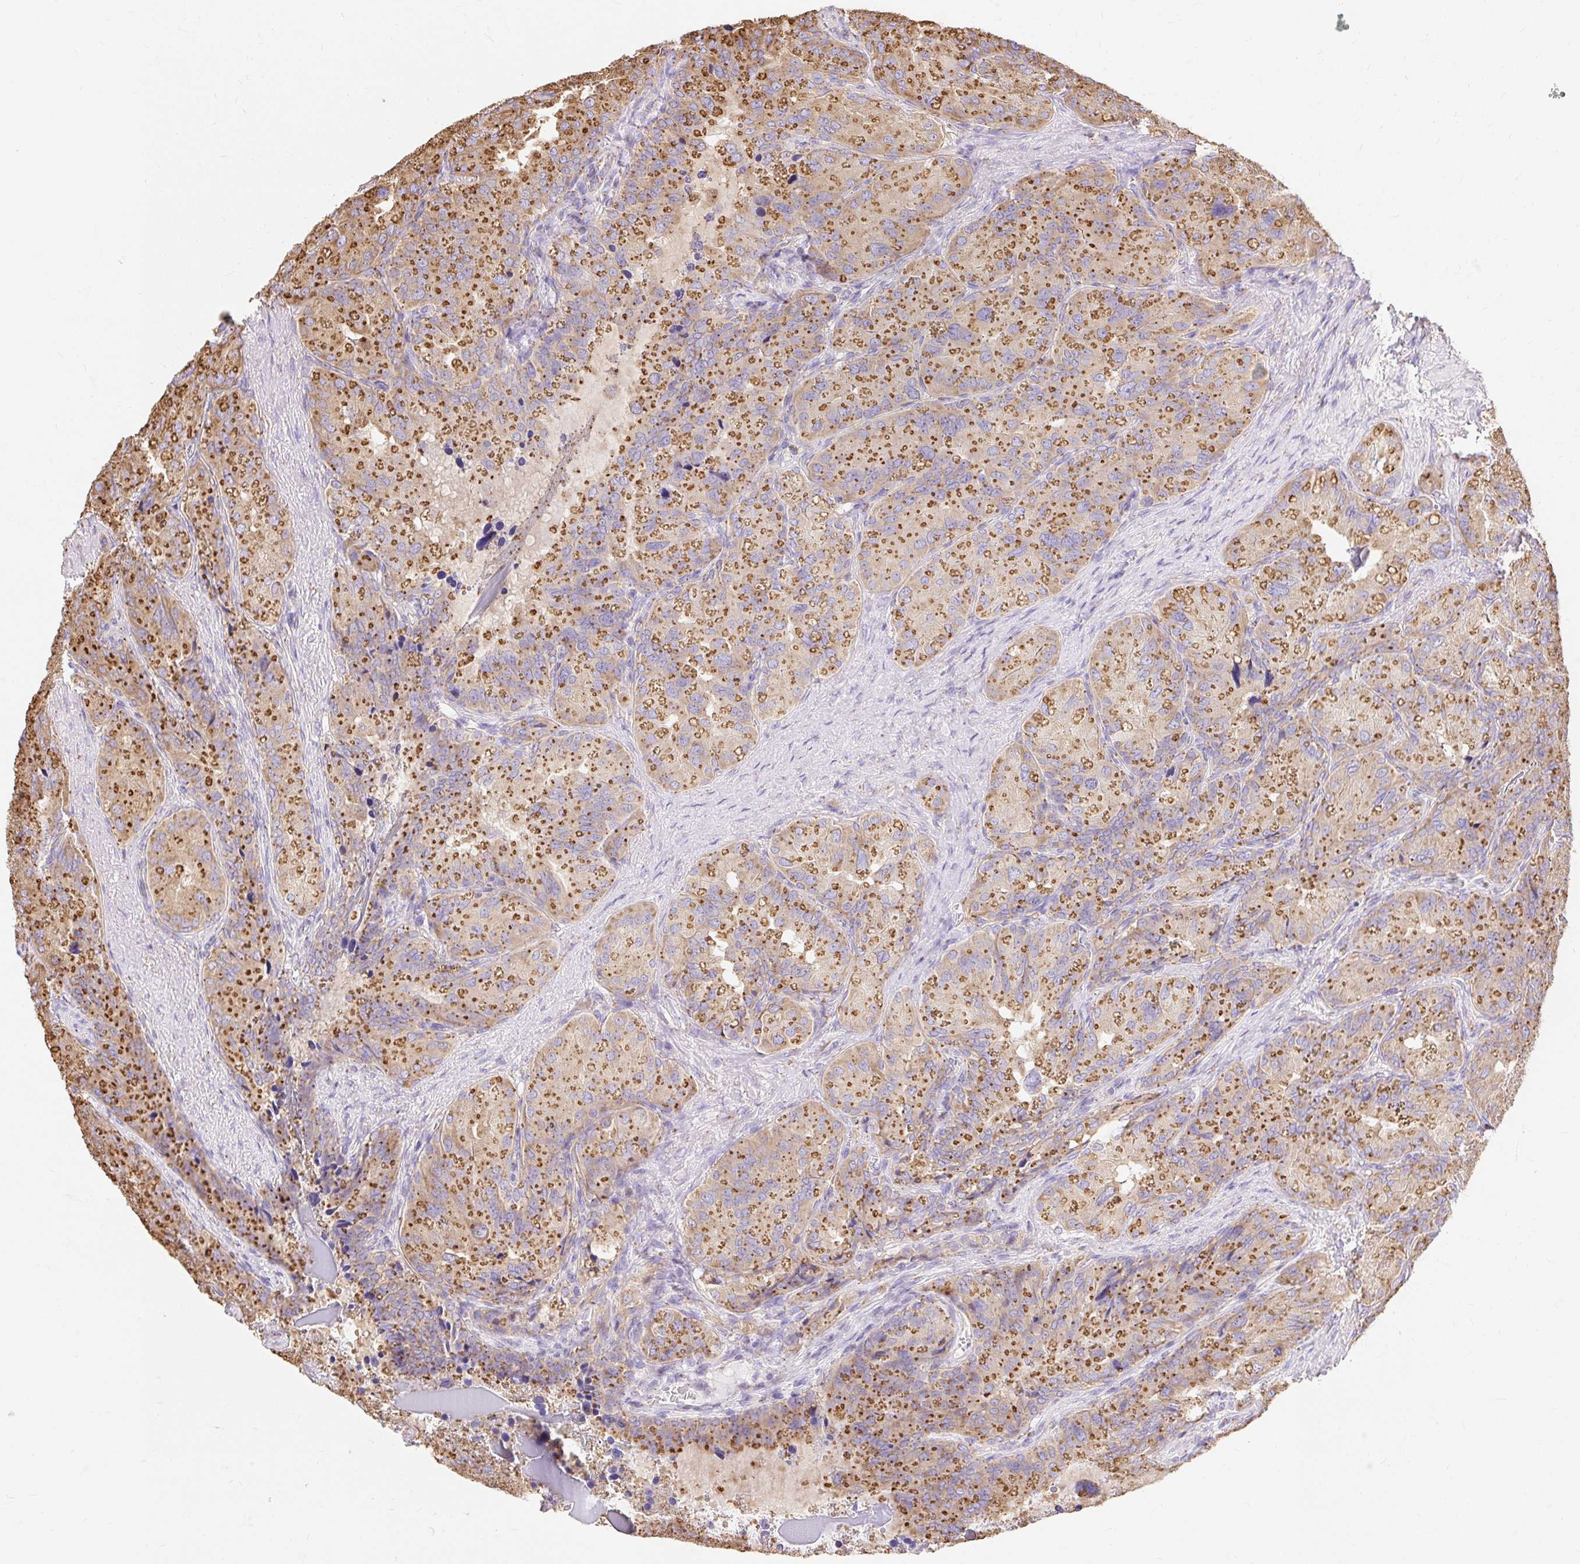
{"staining": {"intensity": "moderate", "quantity": ">75%", "location": "cytoplasmic/membranous"}, "tissue": "seminal vesicle", "cell_type": "Glandular cells", "image_type": "normal", "snomed": [{"axis": "morphology", "description": "Normal tissue, NOS"}, {"axis": "topography", "description": "Seminal veicle"}], "caption": "High-magnification brightfield microscopy of benign seminal vesicle stained with DAB (brown) and counterstained with hematoxylin (blue). glandular cells exhibit moderate cytoplasmic/membranous positivity is seen in approximately>75% of cells.", "gene": "ENSG00000260836", "patient": {"sex": "male", "age": 69}}